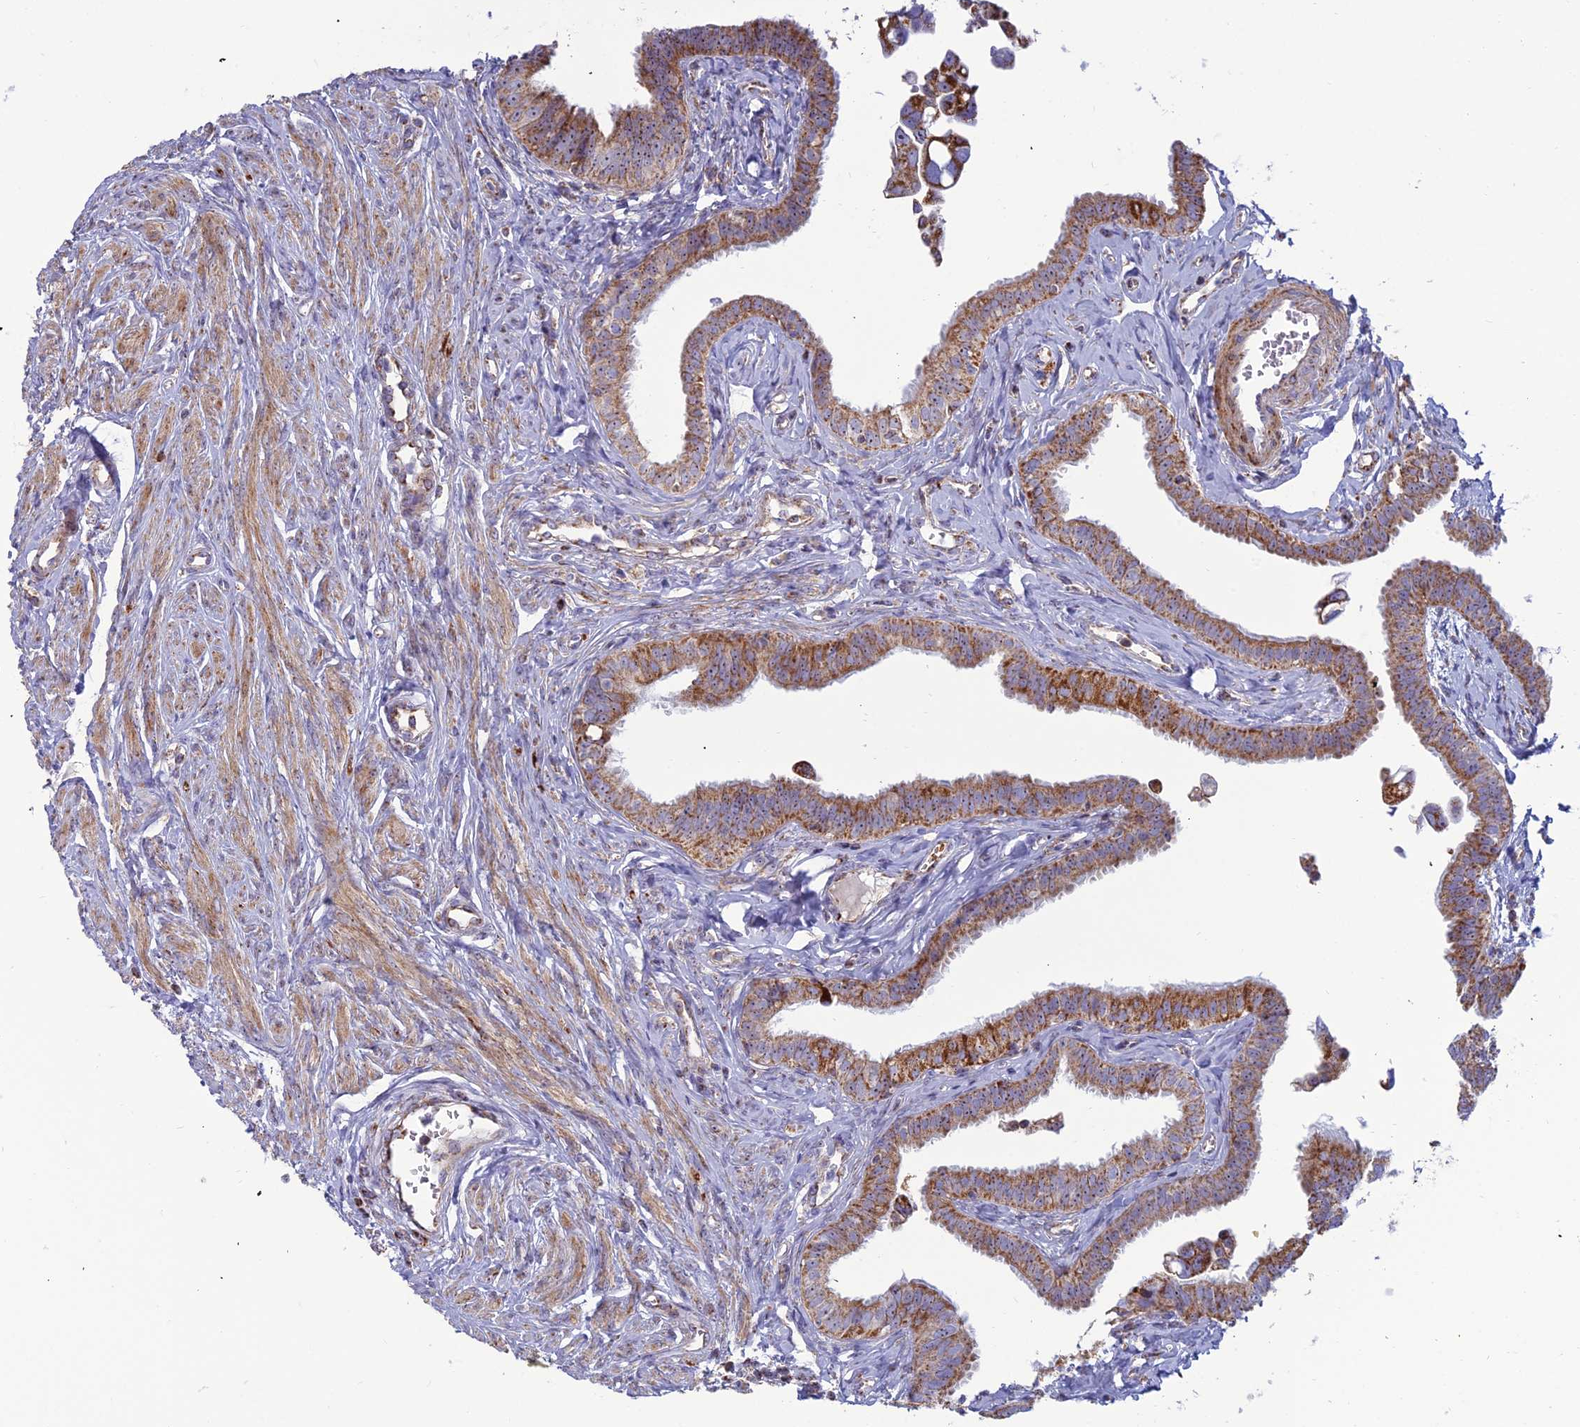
{"staining": {"intensity": "strong", "quantity": ">75%", "location": "cytoplasmic/membranous"}, "tissue": "fallopian tube", "cell_type": "Glandular cells", "image_type": "normal", "snomed": [{"axis": "morphology", "description": "Normal tissue, NOS"}, {"axis": "morphology", "description": "Carcinoma, NOS"}, {"axis": "topography", "description": "Fallopian tube"}, {"axis": "topography", "description": "Ovary"}], "caption": "Benign fallopian tube exhibits strong cytoplasmic/membranous positivity in approximately >75% of glandular cells (Stains: DAB in brown, nuclei in blue, Microscopy: brightfield microscopy at high magnification)..", "gene": "SLC35F4", "patient": {"sex": "female", "age": 59}}